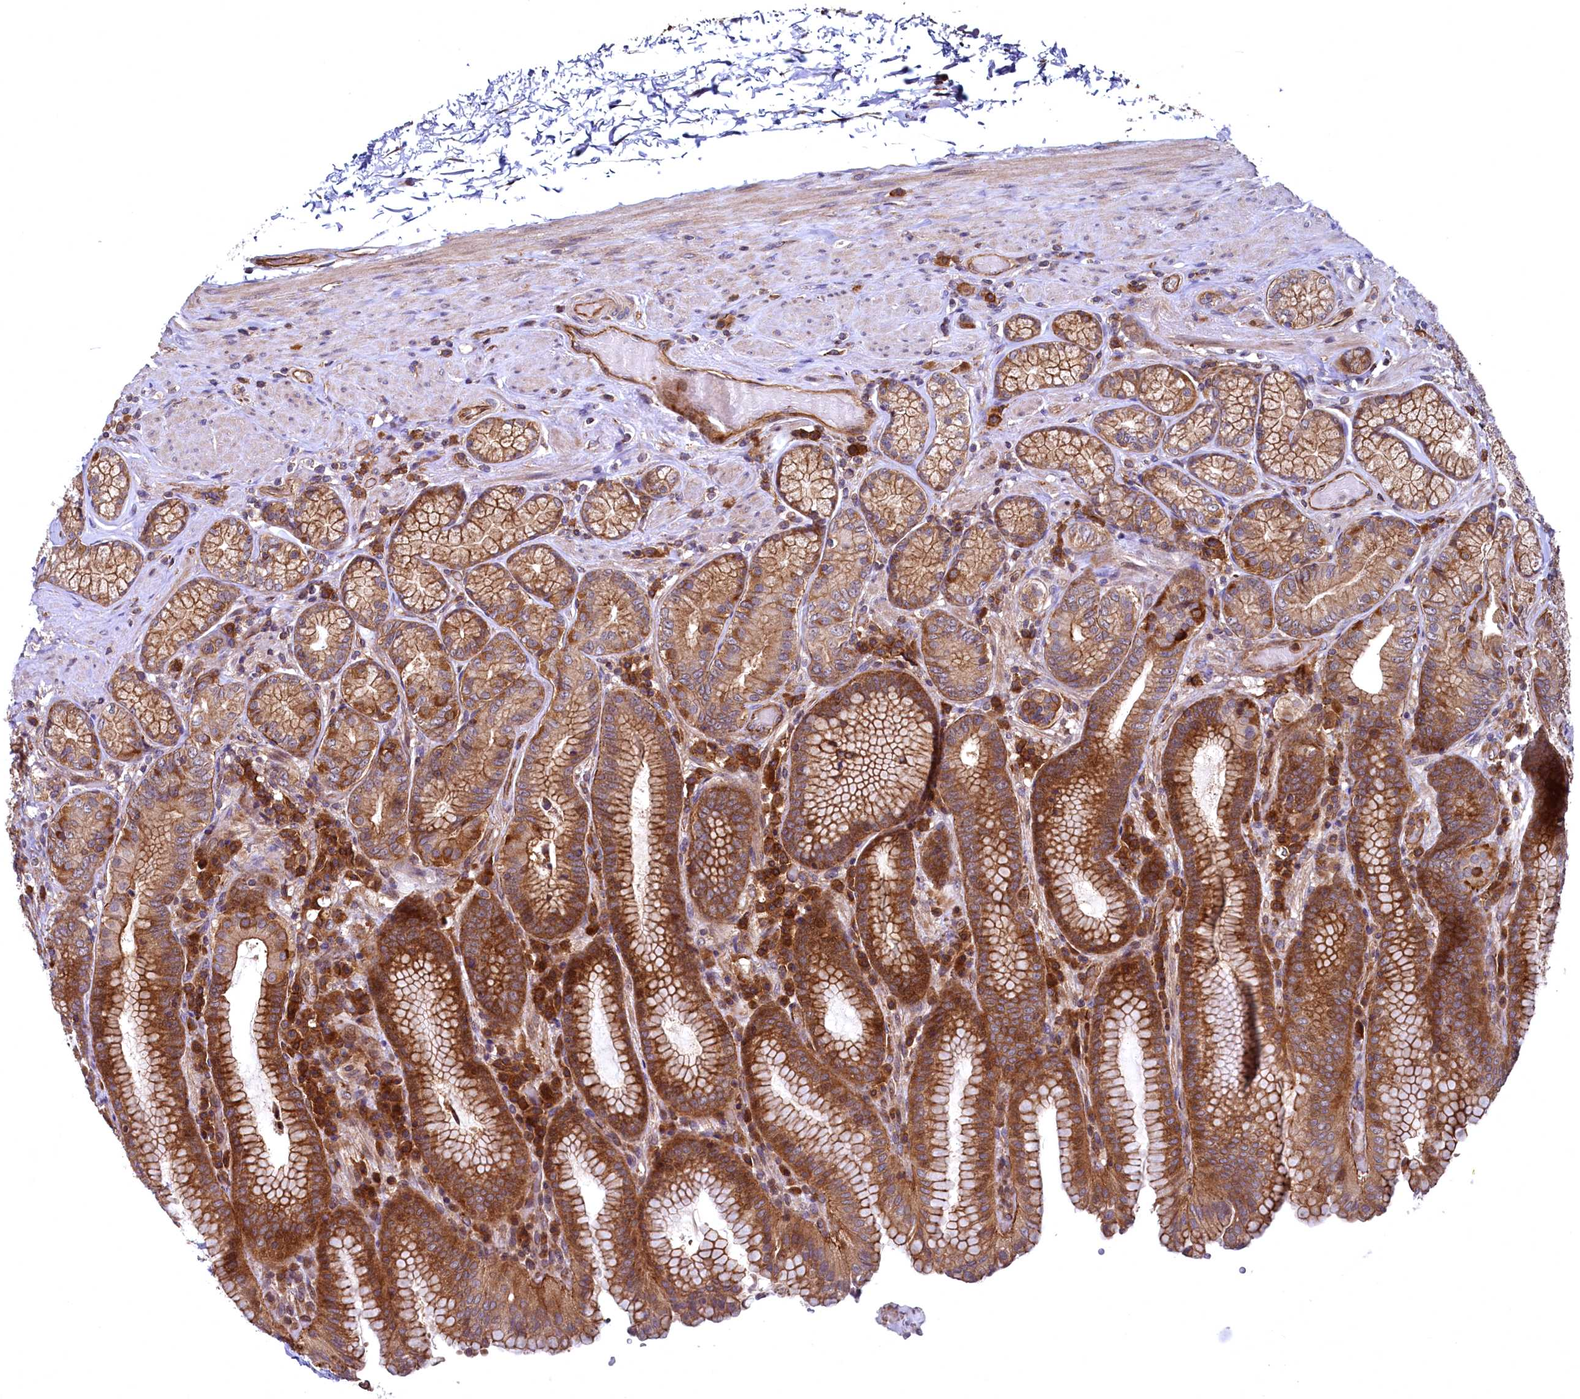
{"staining": {"intensity": "strong", "quantity": ">75%", "location": "cytoplasmic/membranous"}, "tissue": "stomach", "cell_type": "Glandular cells", "image_type": "normal", "snomed": [{"axis": "morphology", "description": "Normal tissue, NOS"}, {"axis": "topography", "description": "Stomach, upper"}, {"axis": "topography", "description": "Stomach, lower"}], "caption": "A brown stain shows strong cytoplasmic/membranous staining of a protein in glandular cells of unremarkable stomach.", "gene": "SVIP", "patient": {"sex": "female", "age": 76}}